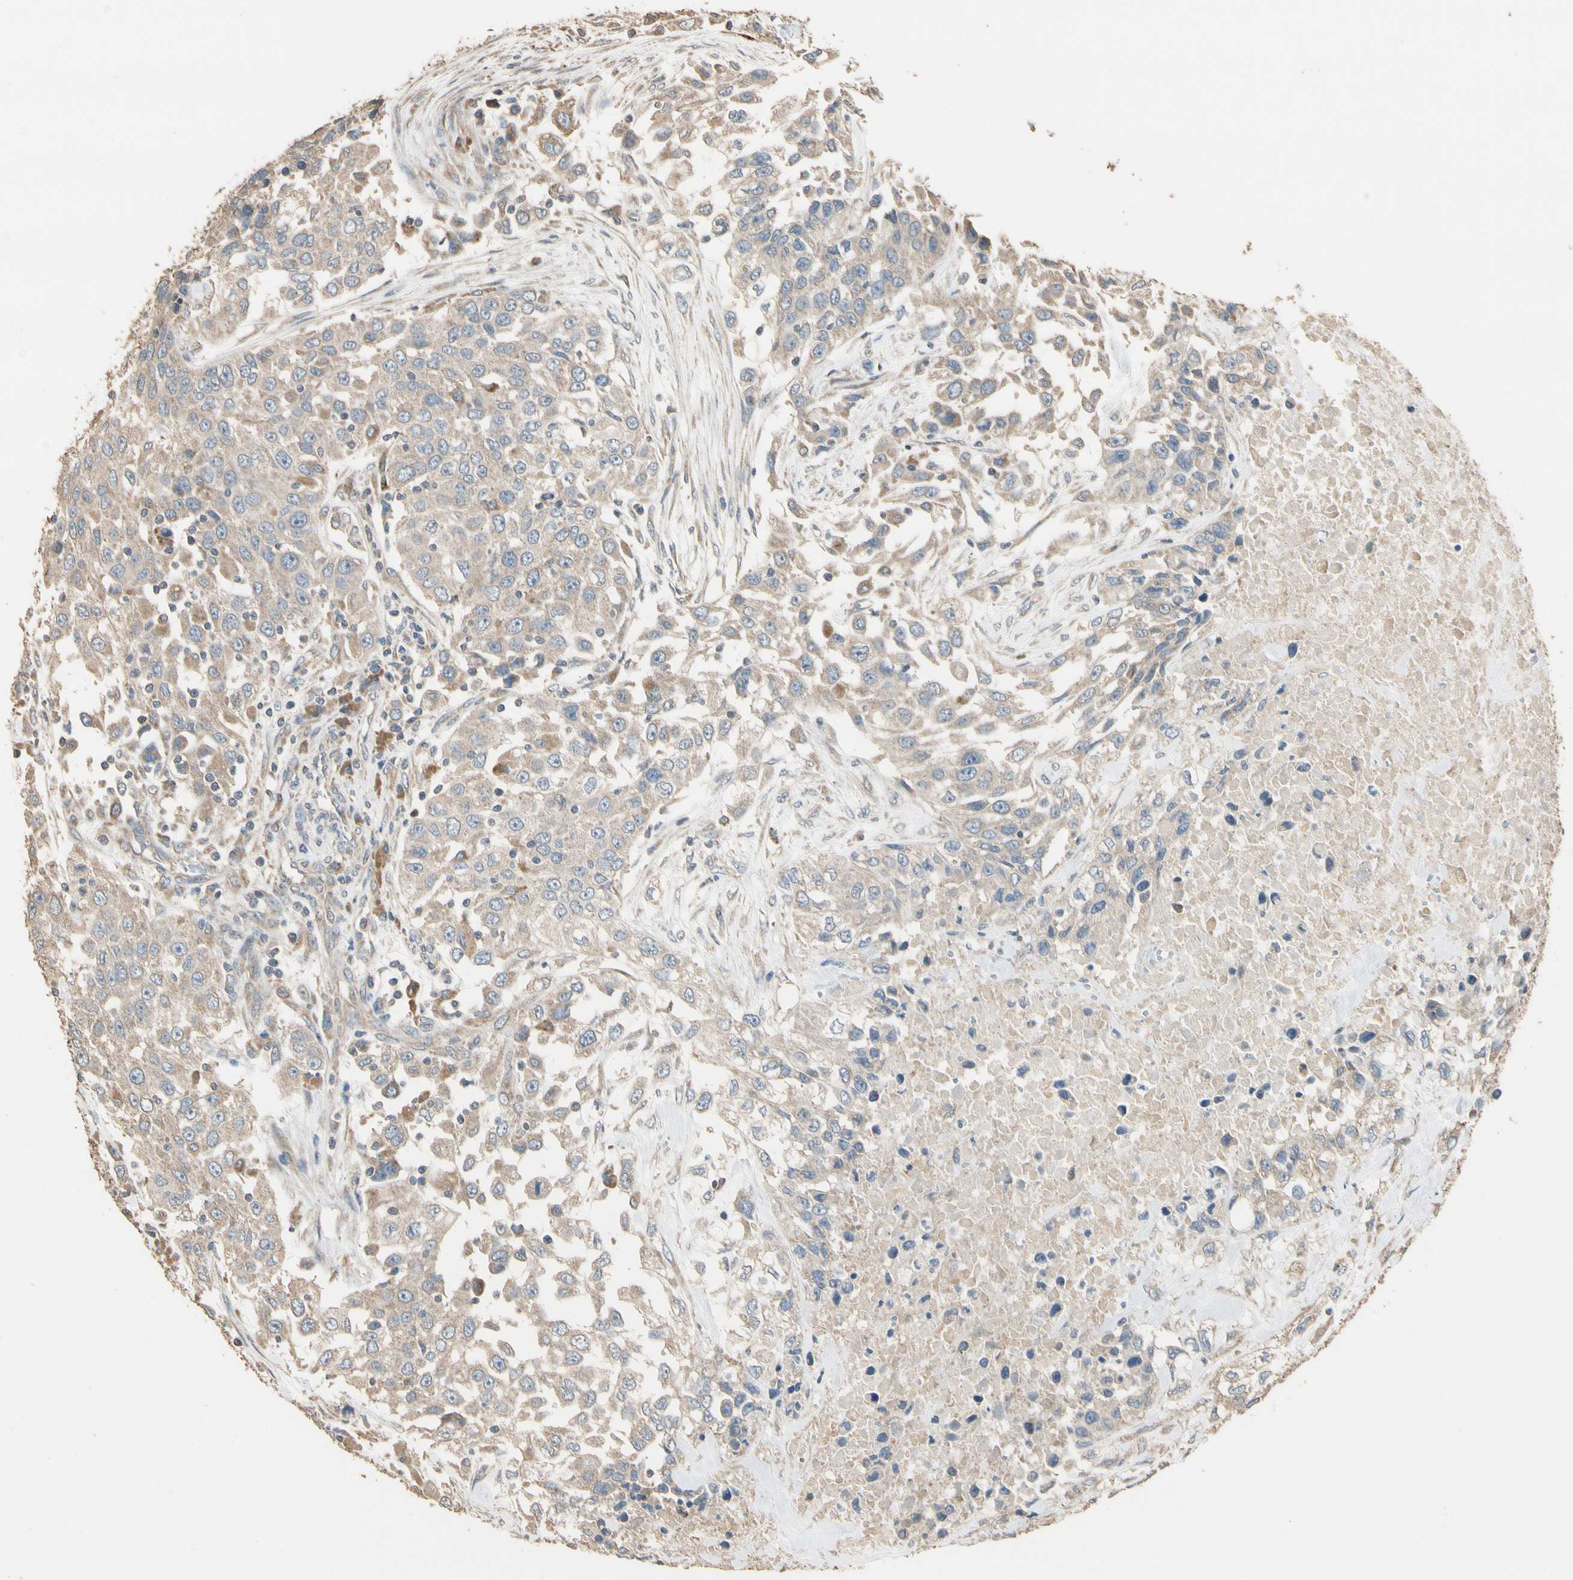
{"staining": {"intensity": "weak", "quantity": ">75%", "location": "cytoplasmic/membranous"}, "tissue": "urothelial cancer", "cell_type": "Tumor cells", "image_type": "cancer", "snomed": [{"axis": "morphology", "description": "Urothelial carcinoma, High grade"}, {"axis": "topography", "description": "Urinary bladder"}], "caption": "Urothelial cancer tissue exhibits weak cytoplasmic/membranous staining in about >75% of tumor cells", "gene": "STX18", "patient": {"sex": "female", "age": 80}}